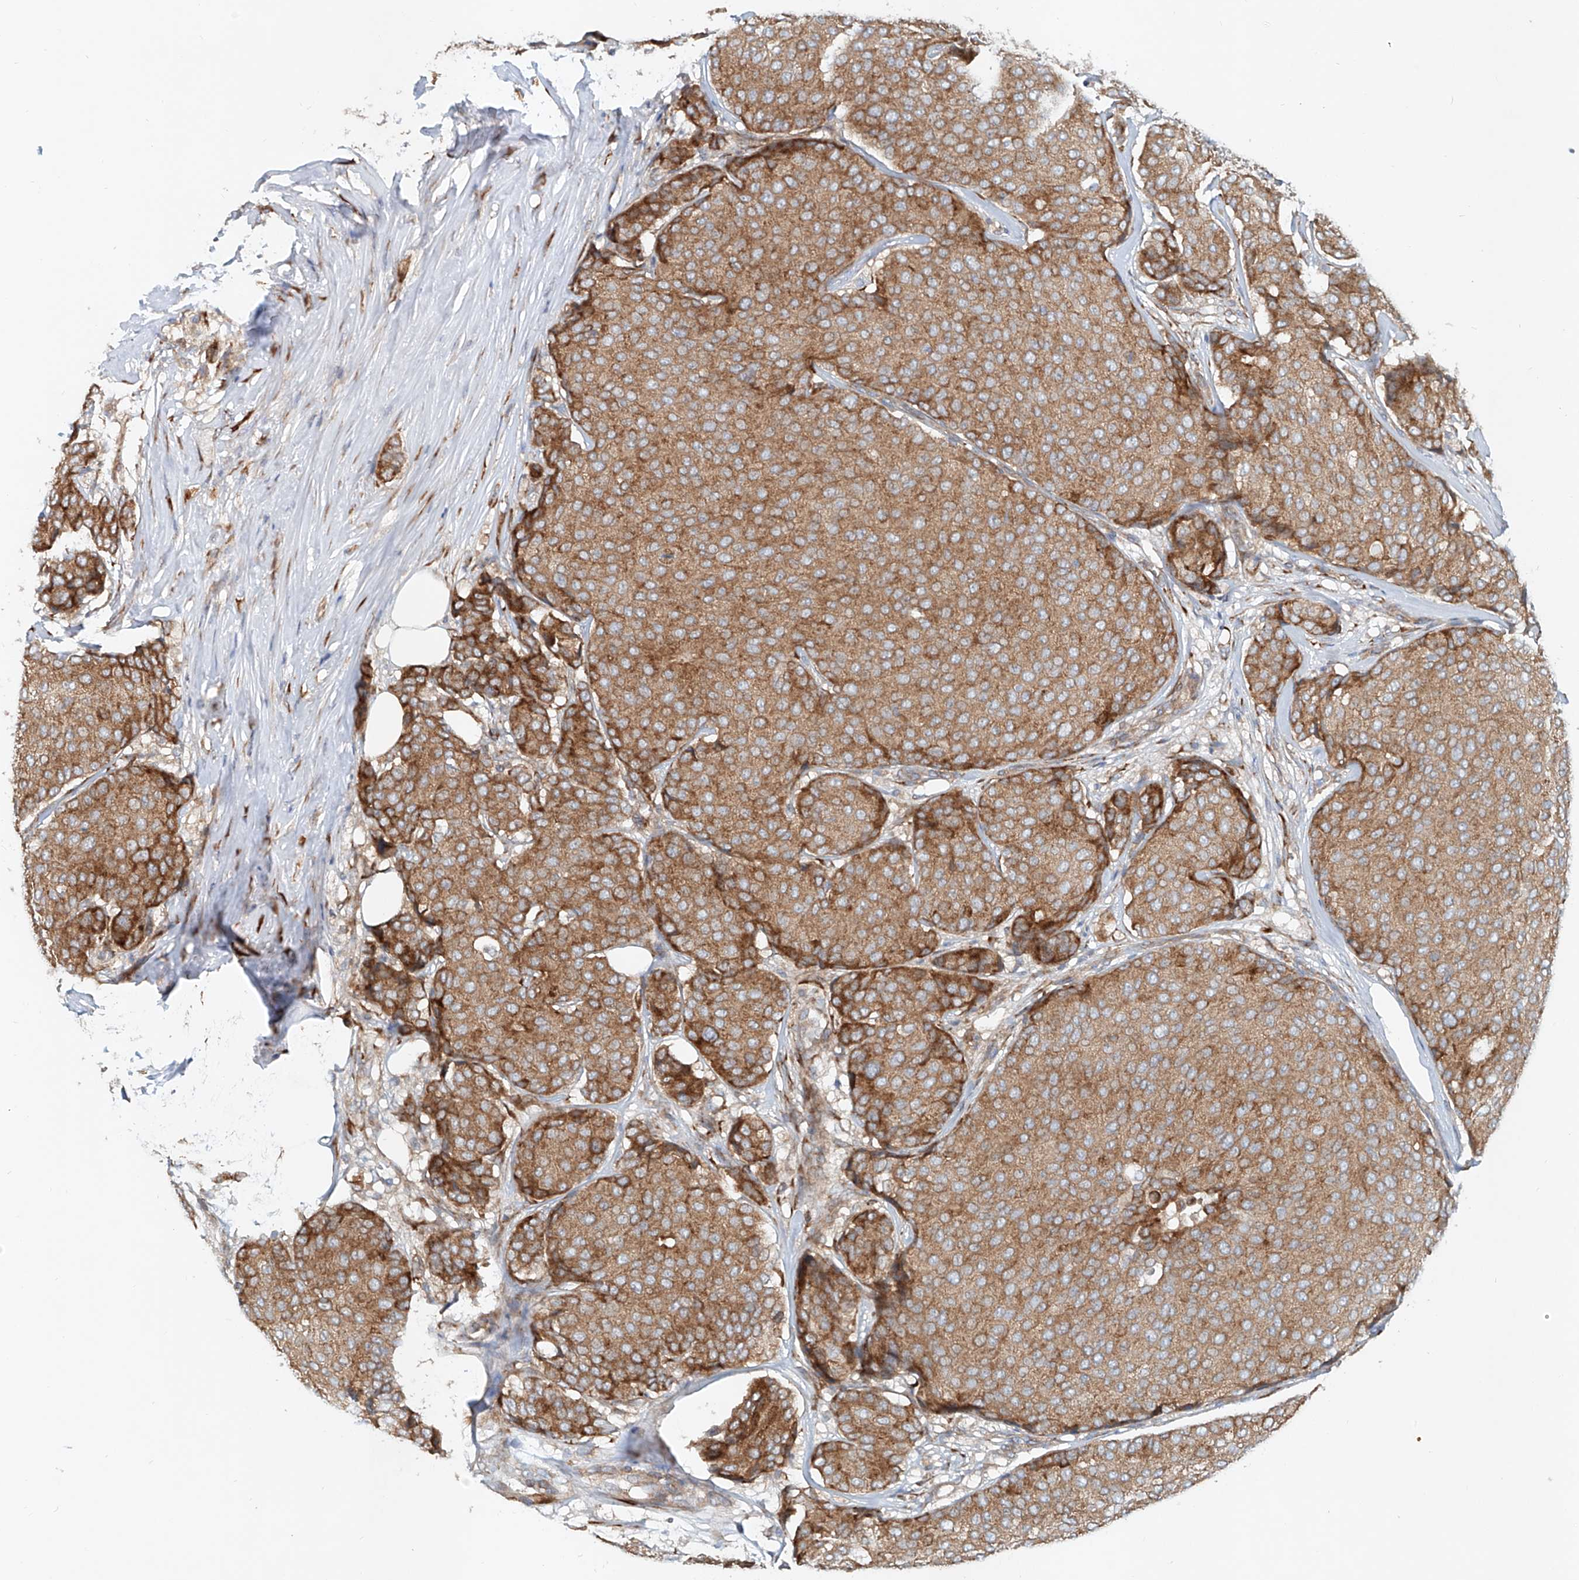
{"staining": {"intensity": "moderate", "quantity": ">75%", "location": "cytoplasmic/membranous"}, "tissue": "breast cancer", "cell_type": "Tumor cells", "image_type": "cancer", "snomed": [{"axis": "morphology", "description": "Duct carcinoma"}, {"axis": "topography", "description": "Breast"}], "caption": "Protein staining shows moderate cytoplasmic/membranous staining in about >75% of tumor cells in breast cancer (infiltrating ductal carcinoma).", "gene": "SNAP29", "patient": {"sex": "female", "age": 75}}